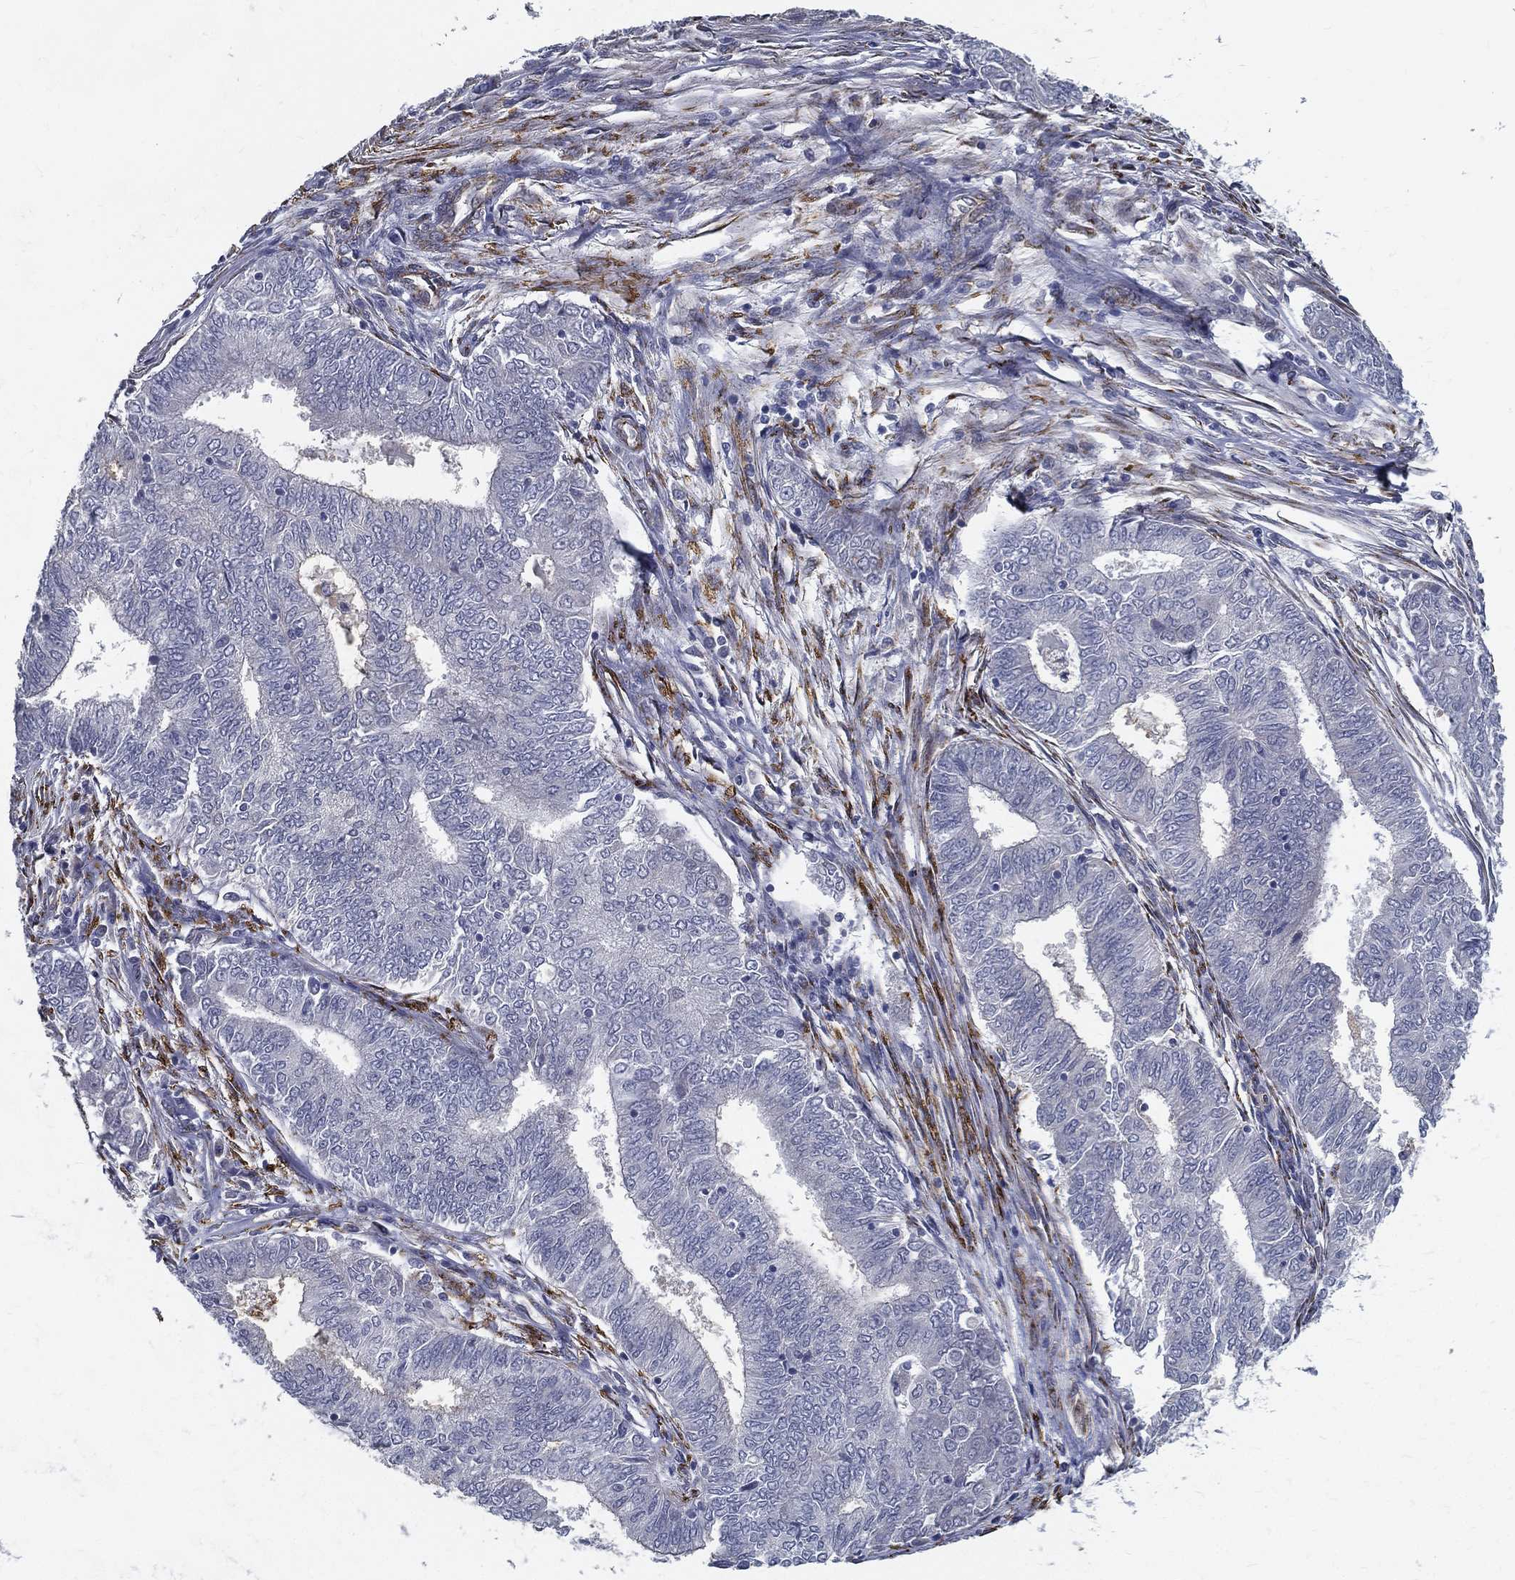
{"staining": {"intensity": "negative", "quantity": "none", "location": "none"}, "tissue": "endometrial cancer", "cell_type": "Tumor cells", "image_type": "cancer", "snomed": [{"axis": "morphology", "description": "Adenocarcinoma, NOS"}, {"axis": "topography", "description": "Endometrium"}], "caption": "Tumor cells are negative for protein expression in human endometrial cancer.", "gene": "LRRC56", "patient": {"sex": "female", "age": 62}}